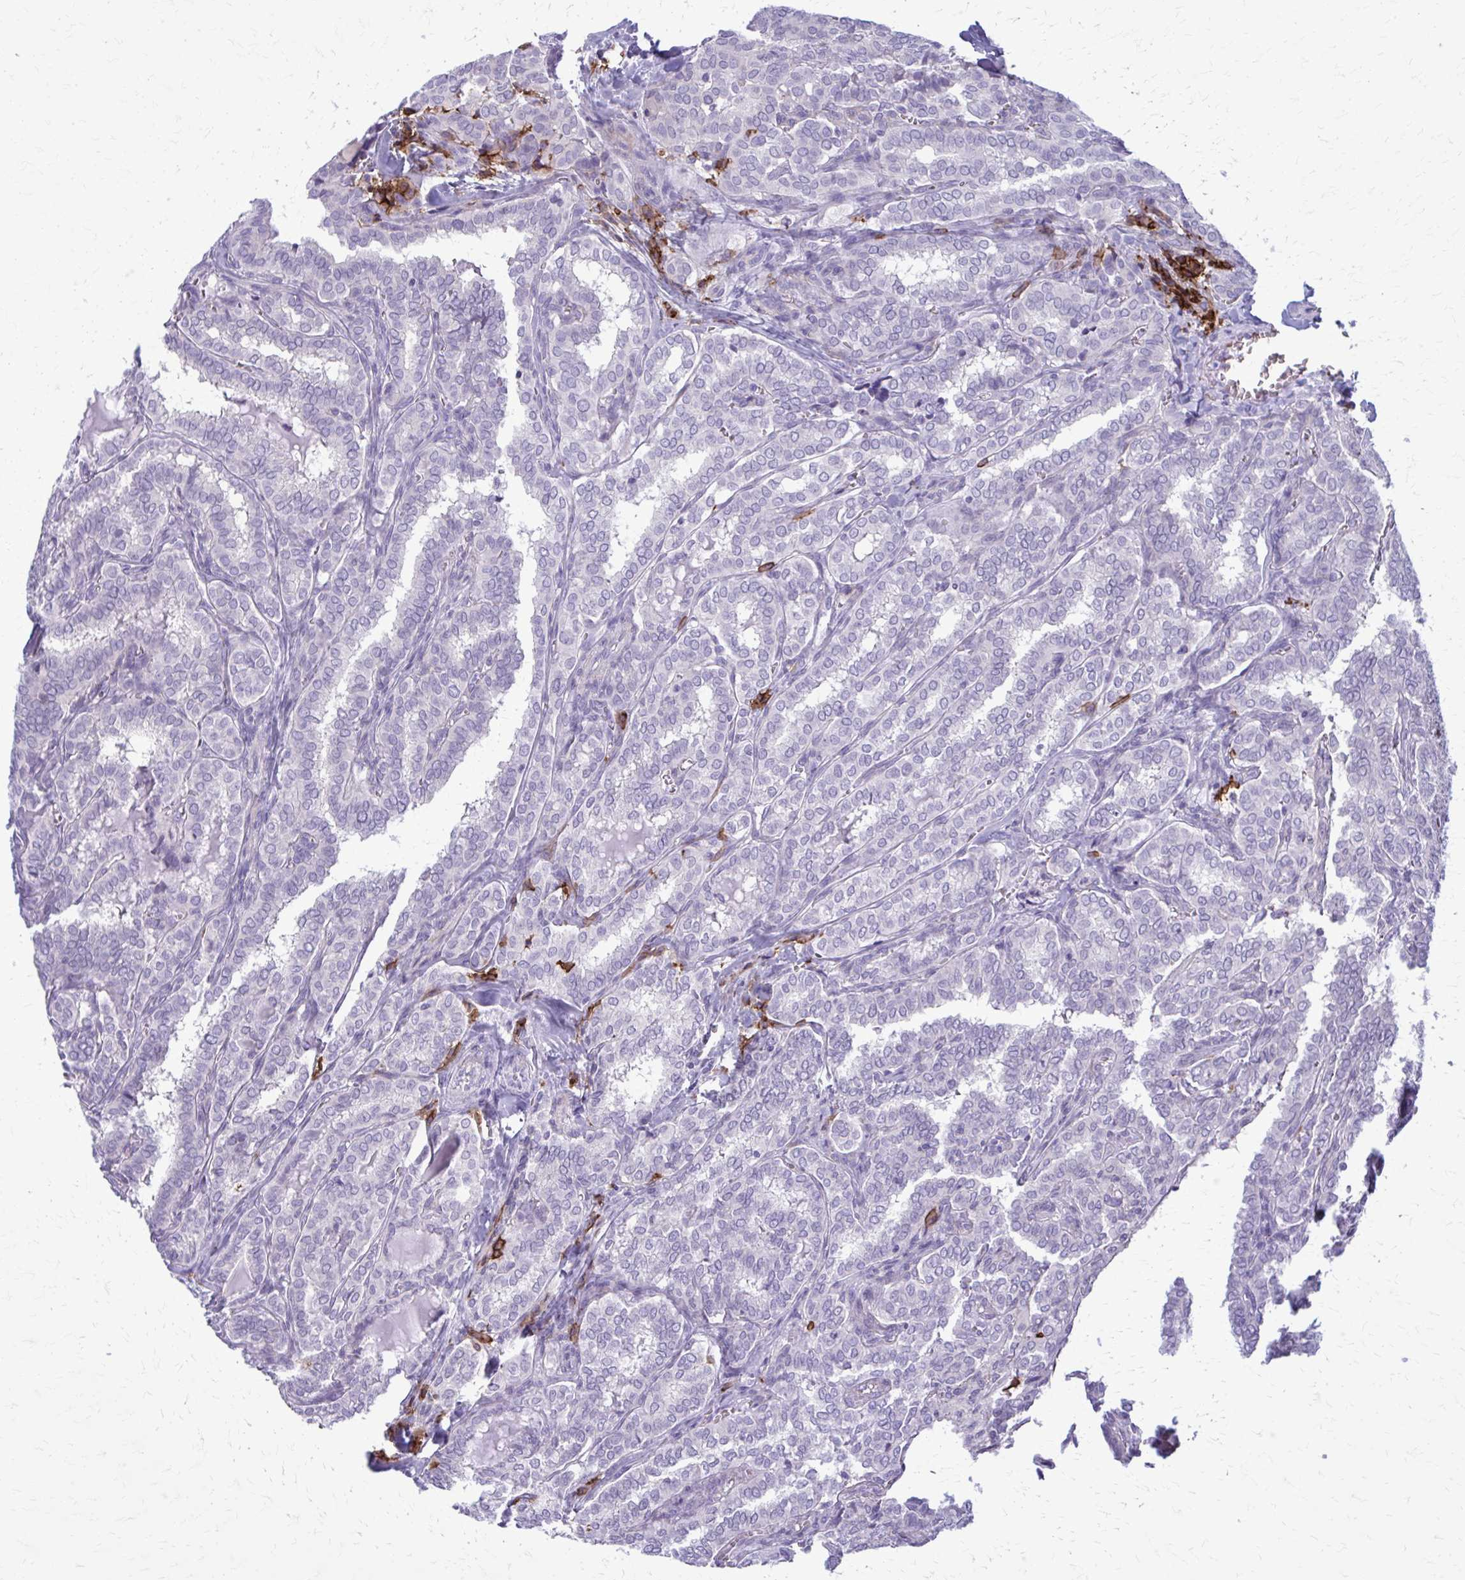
{"staining": {"intensity": "negative", "quantity": "none", "location": "none"}, "tissue": "thyroid cancer", "cell_type": "Tumor cells", "image_type": "cancer", "snomed": [{"axis": "morphology", "description": "Papillary adenocarcinoma, NOS"}, {"axis": "topography", "description": "Thyroid gland"}], "caption": "Thyroid cancer (papillary adenocarcinoma) stained for a protein using IHC displays no expression tumor cells.", "gene": "CD38", "patient": {"sex": "female", "age": 30}}